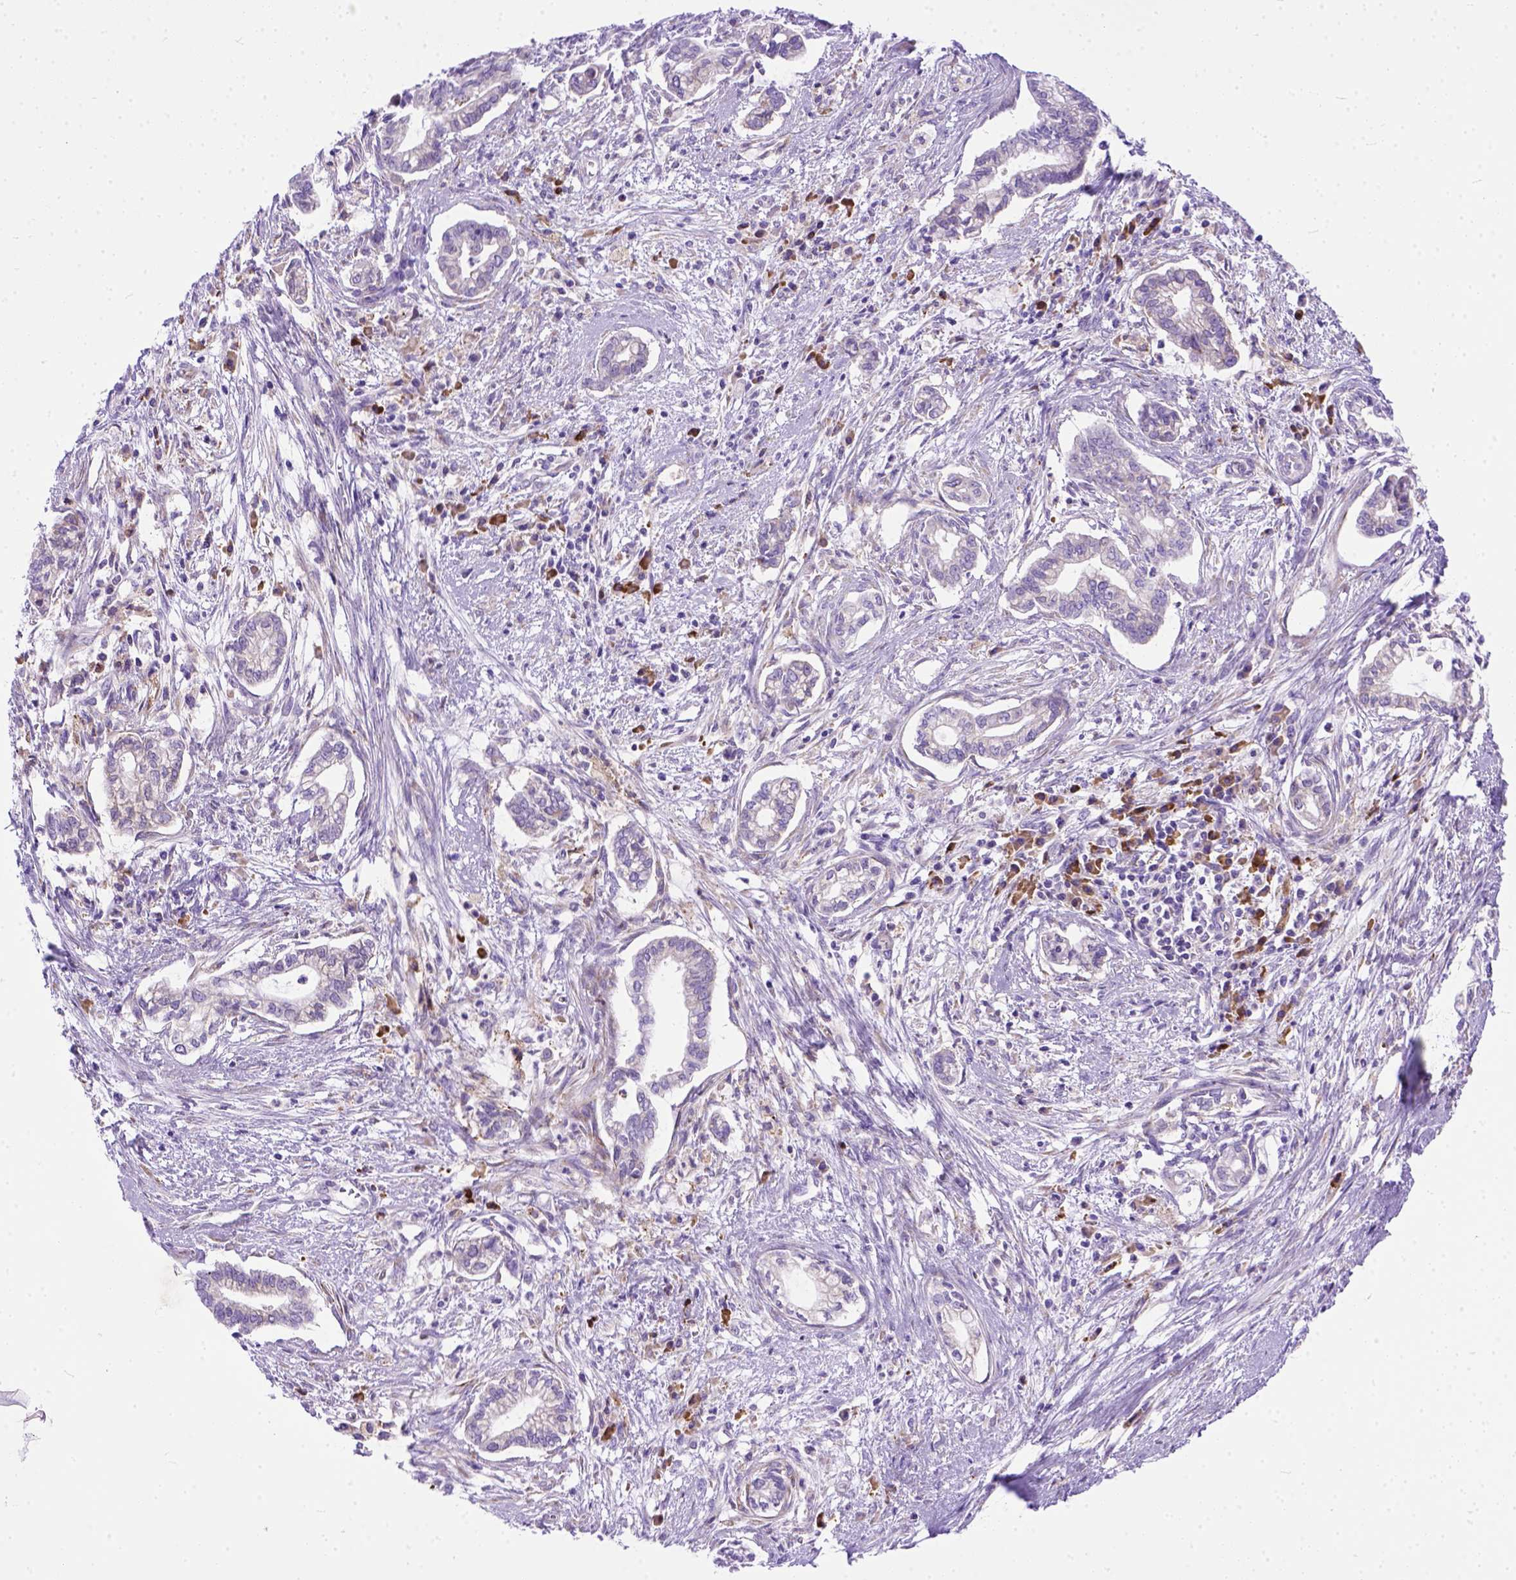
{"staining": {"intensity": "negative", "quantity": "none", "location": "none"}, "tissue": "cervical cancer", "cell_type": "Tumor cells", "image_type": "cancer", "snomed": [{"axis": "morphology", "description": "Adenocarcinoma, NOS"}, {"axis": "topography", "description": "Cervix"}], "caption": "This is an IHC micrograph of human cervical cancer (adenocarcinoma). There is no expression in tumor cells.", "gene": "PLK4", "patient": {"sex": "female", "age": 62}}